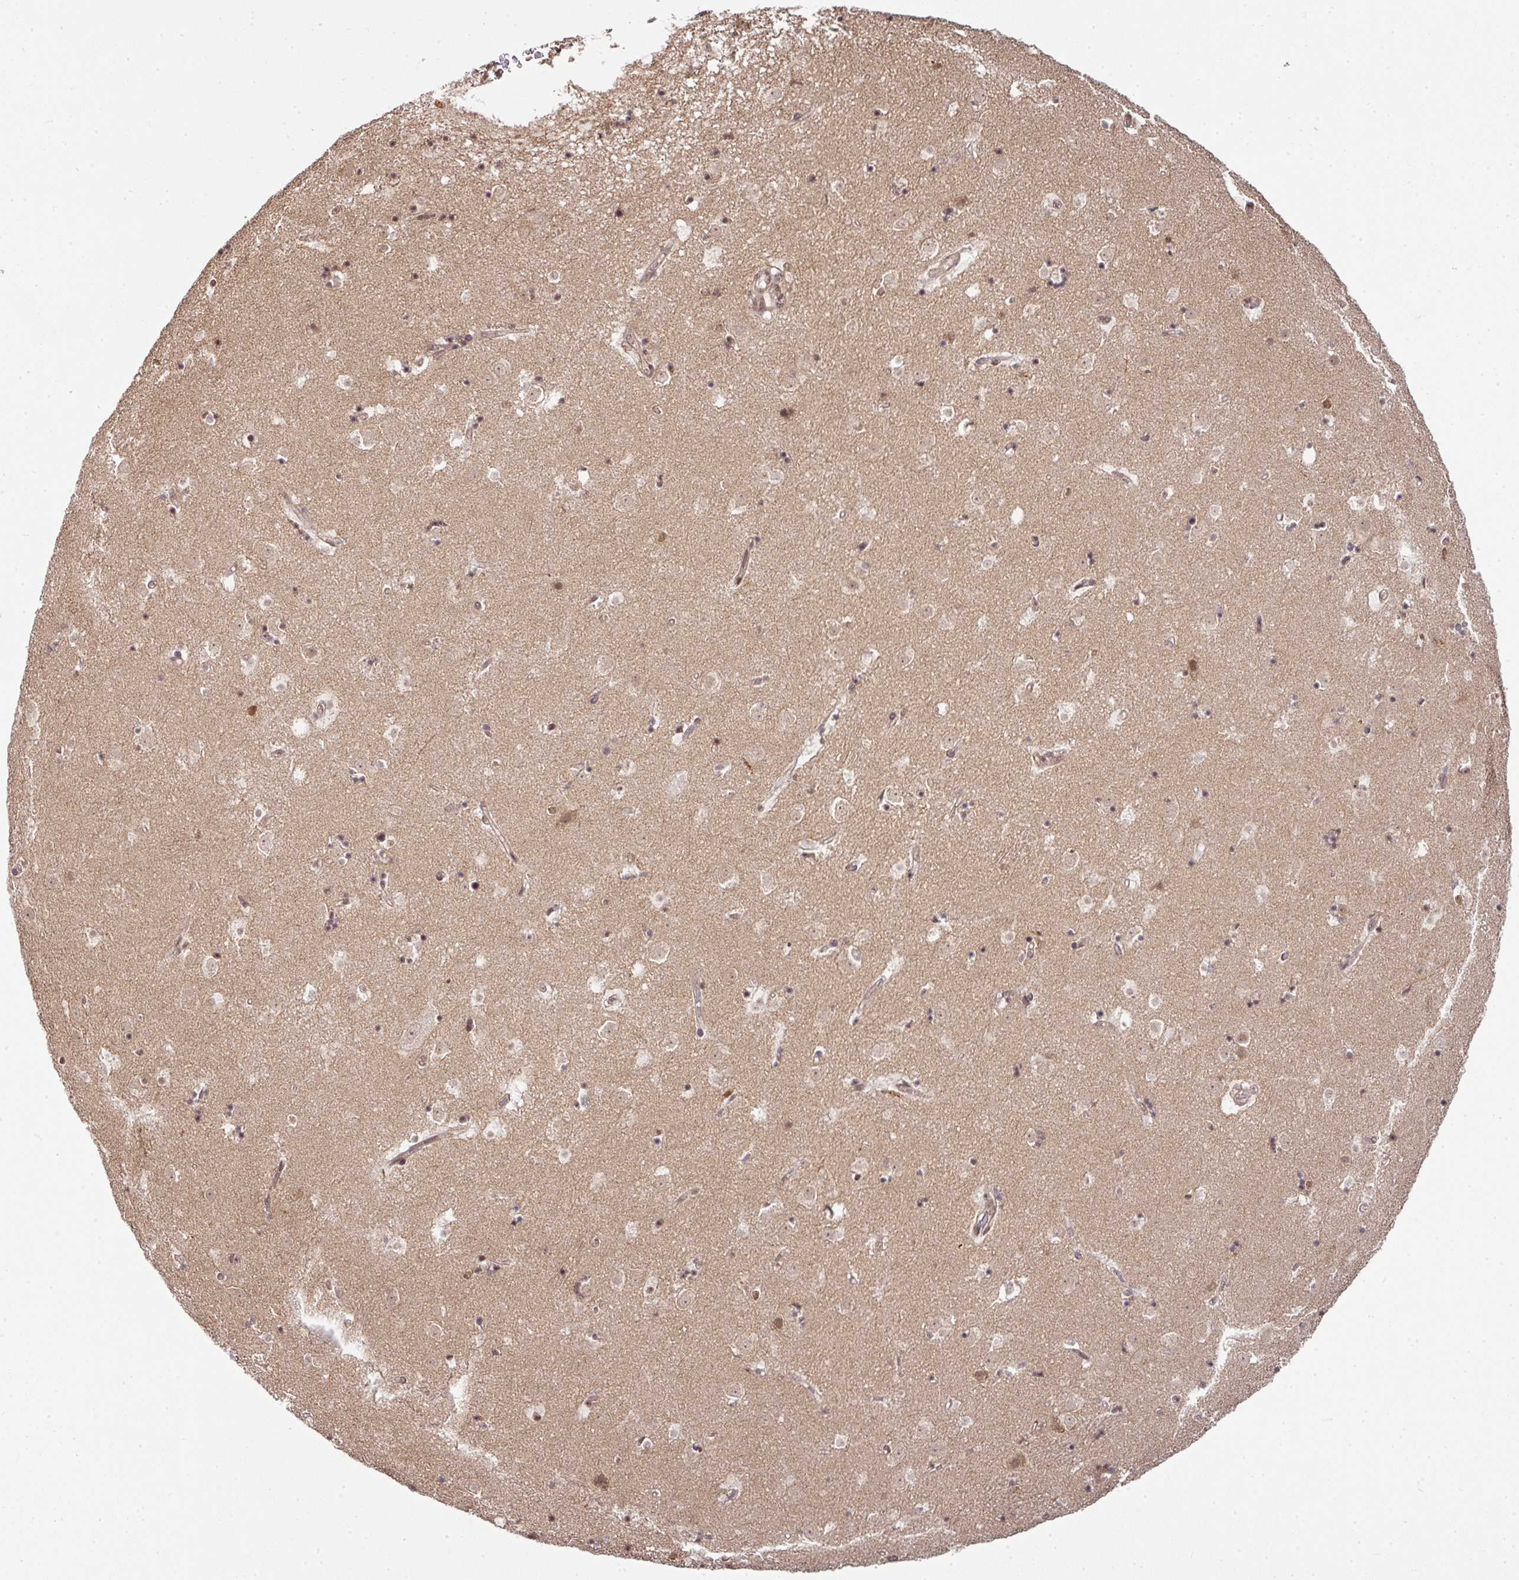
{"staining": {"intensity": "weak", "quantity": "25%-75%", "location": "cytoplasmic/membranous,nuclear"}, "tissue": "caudate", "cell_type": "Glial cells", "image_type": "normal", "snomed": [{"axis": "morphology", "description": "Normal tissue, NOS"}, {"axis": "topography", "description": "Lateral ventricle wall"}], "caption": "Glial cells reveal low levels of weak cytoplasmic/membranous,nuclear positivity in approximately 25%-75% of cells in normal caudate. (Stains: DAB (3,3'-diaminobenzidine) in brown, nuclei in blue, Microscopy: brightfield microscopy at high magnification).", "gene": "ANKRD18A", "patient": {"sex": "male", "age": 58}}